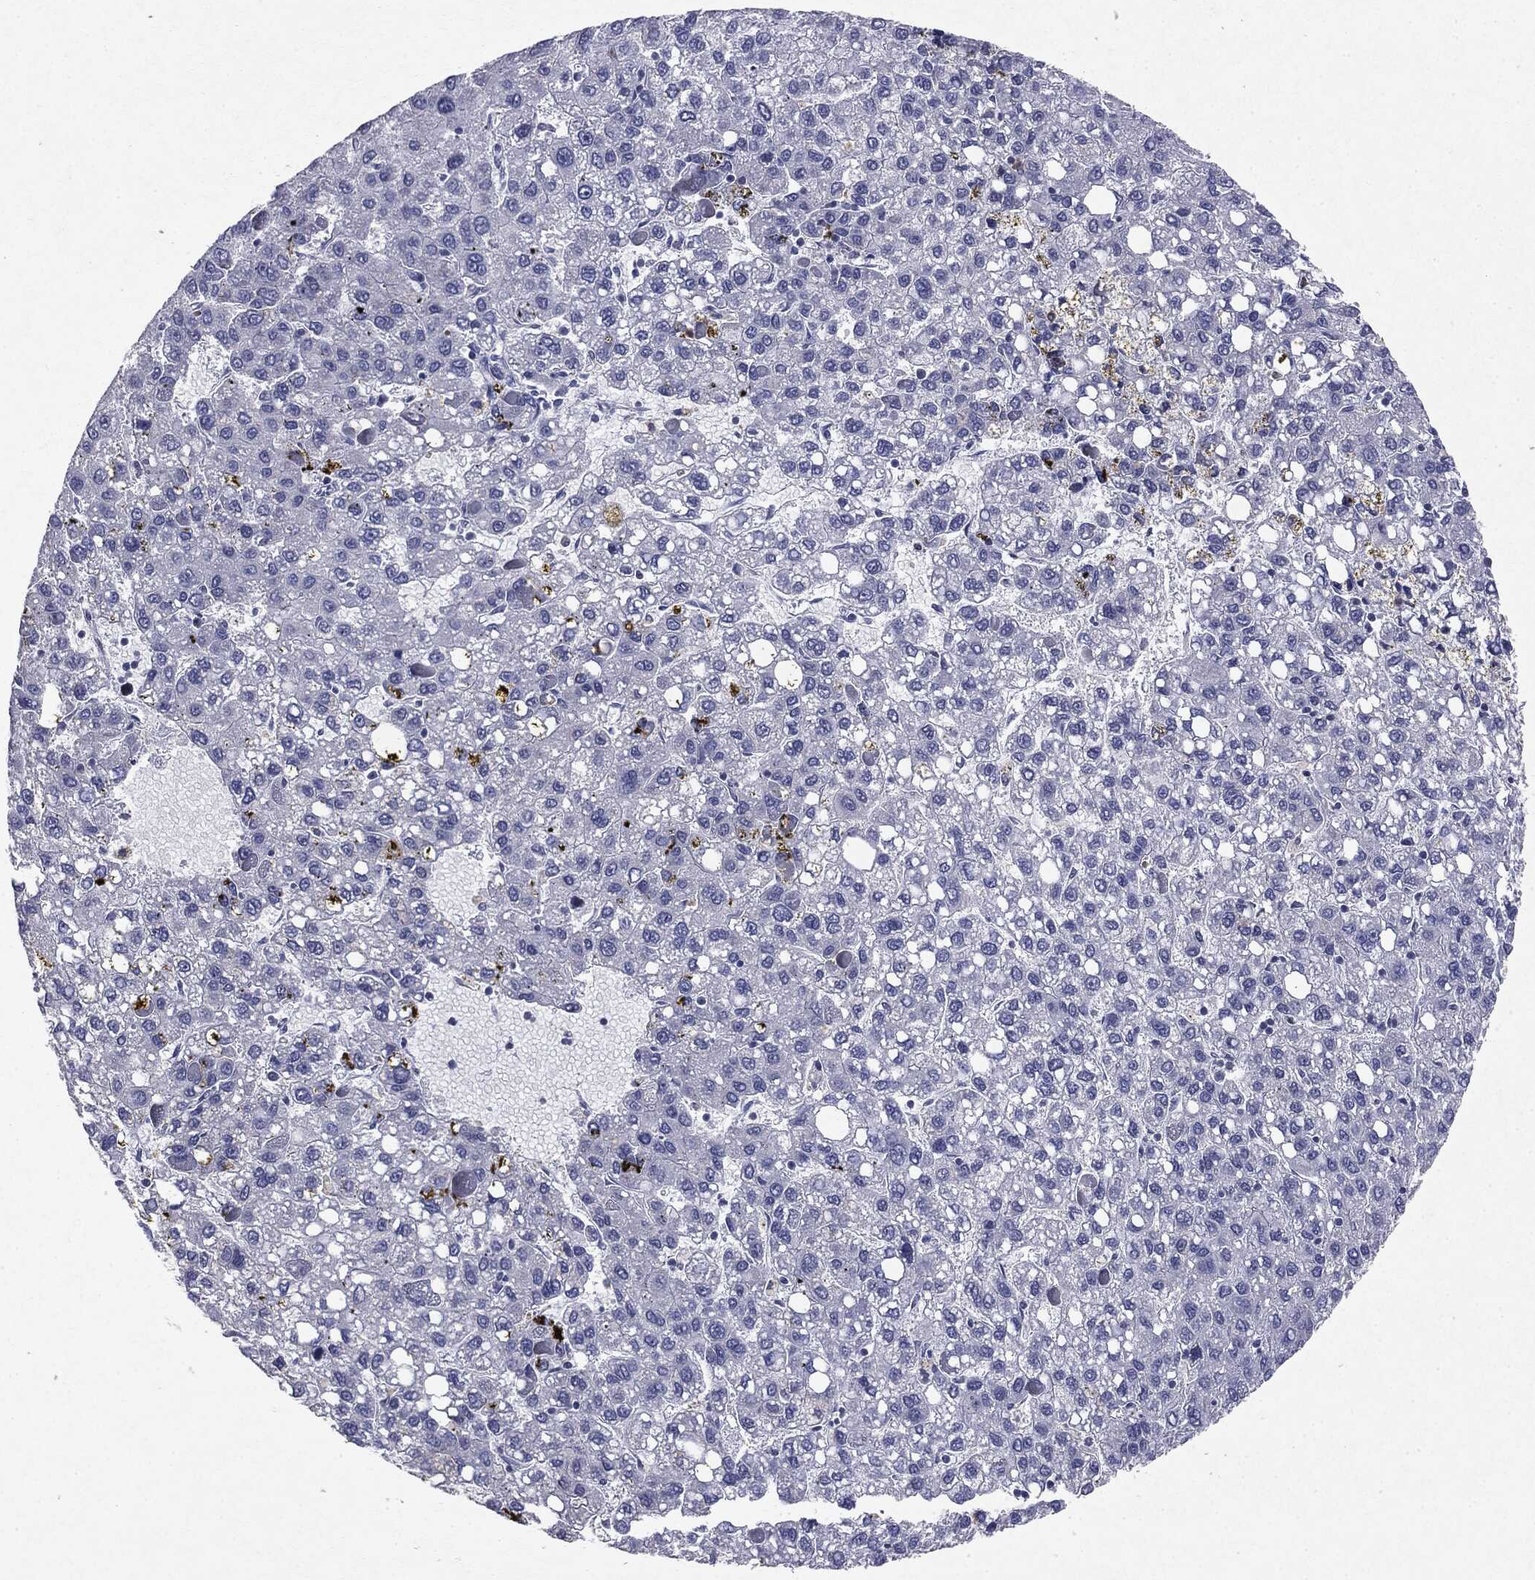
{"staining": {"intensity": "negative", "quantity": "none", "location": "none"}, "tissue": "liver cancer", "cell_type": "Tumor cells", "image_type": "cancer", "snomed": [{"axis": "morphology", "description": "Carcinoma, Hepatocellular, NOS"}, {"axis": "topography", "description": "Liver"}], "caption": "IHC histopathology image of neoplastic tissue: liver cancer (hepatocellular carcinoma) stained with DAB (3,3'-diaminobenzidine) shows no significant protein expression in tumor cells. (DAB (3,3'-diaminobenzidine) immunohistochemistry visualized using brightfield microscopy, high magnification).", "gene": "KIF2C", "patient": {"sex": "female", "age": 82}}